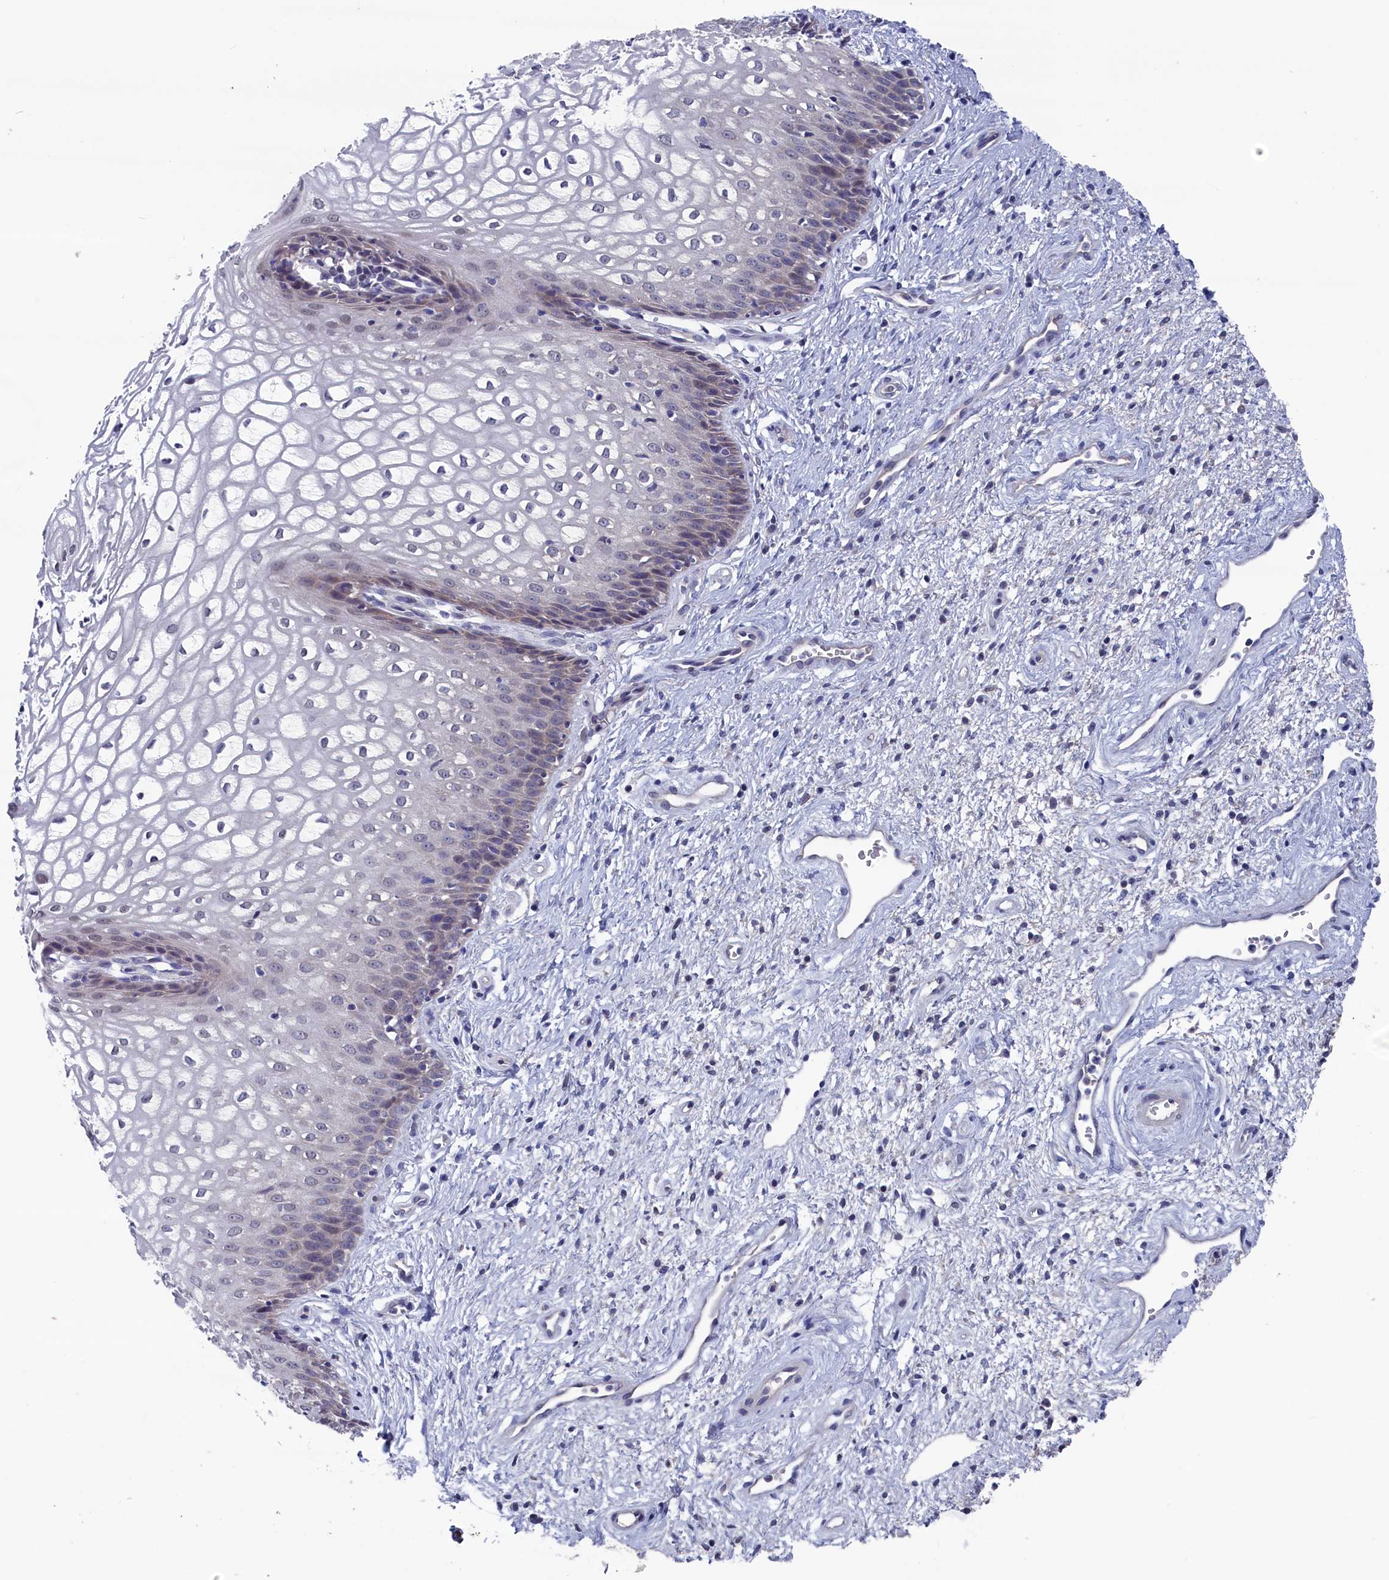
{"staining": {"intensity": "weak", "quantity": "25%-75%", "location": "cytoplasmic/membranous"}, "tissue": "vagina", "cell_type": "Squamous epithelial cells", "image_type": "normal", "snomed": [{"axis": "morphology", "description": "Normal tissue, NOS"}, {"axis": "topography", "description": "Vagina"}], "caption": "This image exhibits IHC staining of benign human vagina, with low weak cytoplasmic/membranous positivity in about 25%-75% of squamous epithelial cells.", "gene": "SPATA13", "patient": {"sex": "female", "age": 34}}